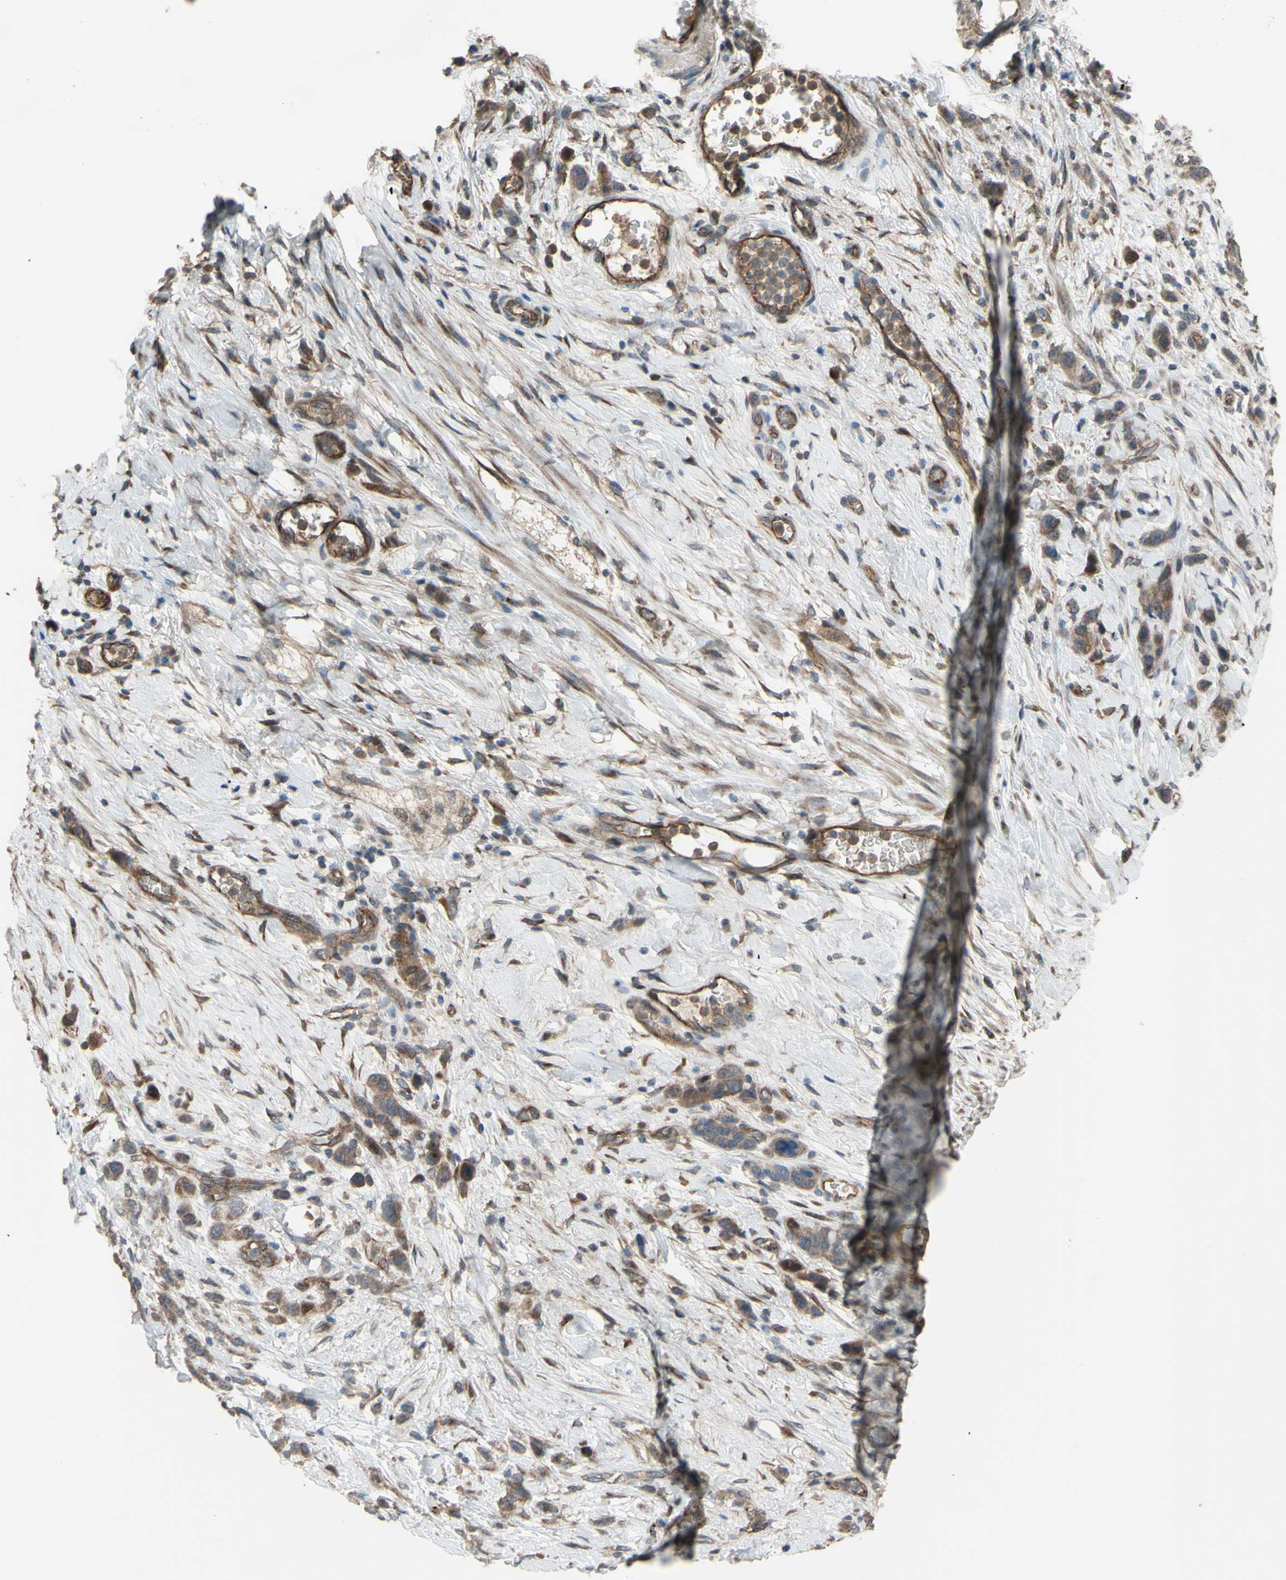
{"staining": {"intensity": "moderate", "quantity": ">75%", "location": "cytoplasmic/membranous"}, "tissue": "stomach cancer", "cell_type": "Tumor cells", "image_type": "cancer", "snomed": [{"axis": "morphology", "description": "Adenocarcinoma, NOS"}, {"axis": "morphology", "description": "Adenocarcinoma, High grade"}, {"axis": "topography", "description": "Stomach, upper"}, {"axis": "topography", "description": "Stomach, lower"}], "caption": "Immunohistochemistry (IHC) photomicrograph of neoplastic tissue: stomach adenocarcinoma (high-grade) stained using immunohistochemistry (IHC) displays medium levels of moderate protein expression localized specifically in the cytoplasmic/membranous of tumor cells, appearing as a cytoplasmic/membranous brown color.", "gene": "SHROOM4", "patient": {"sex": "female", "age": 65}}